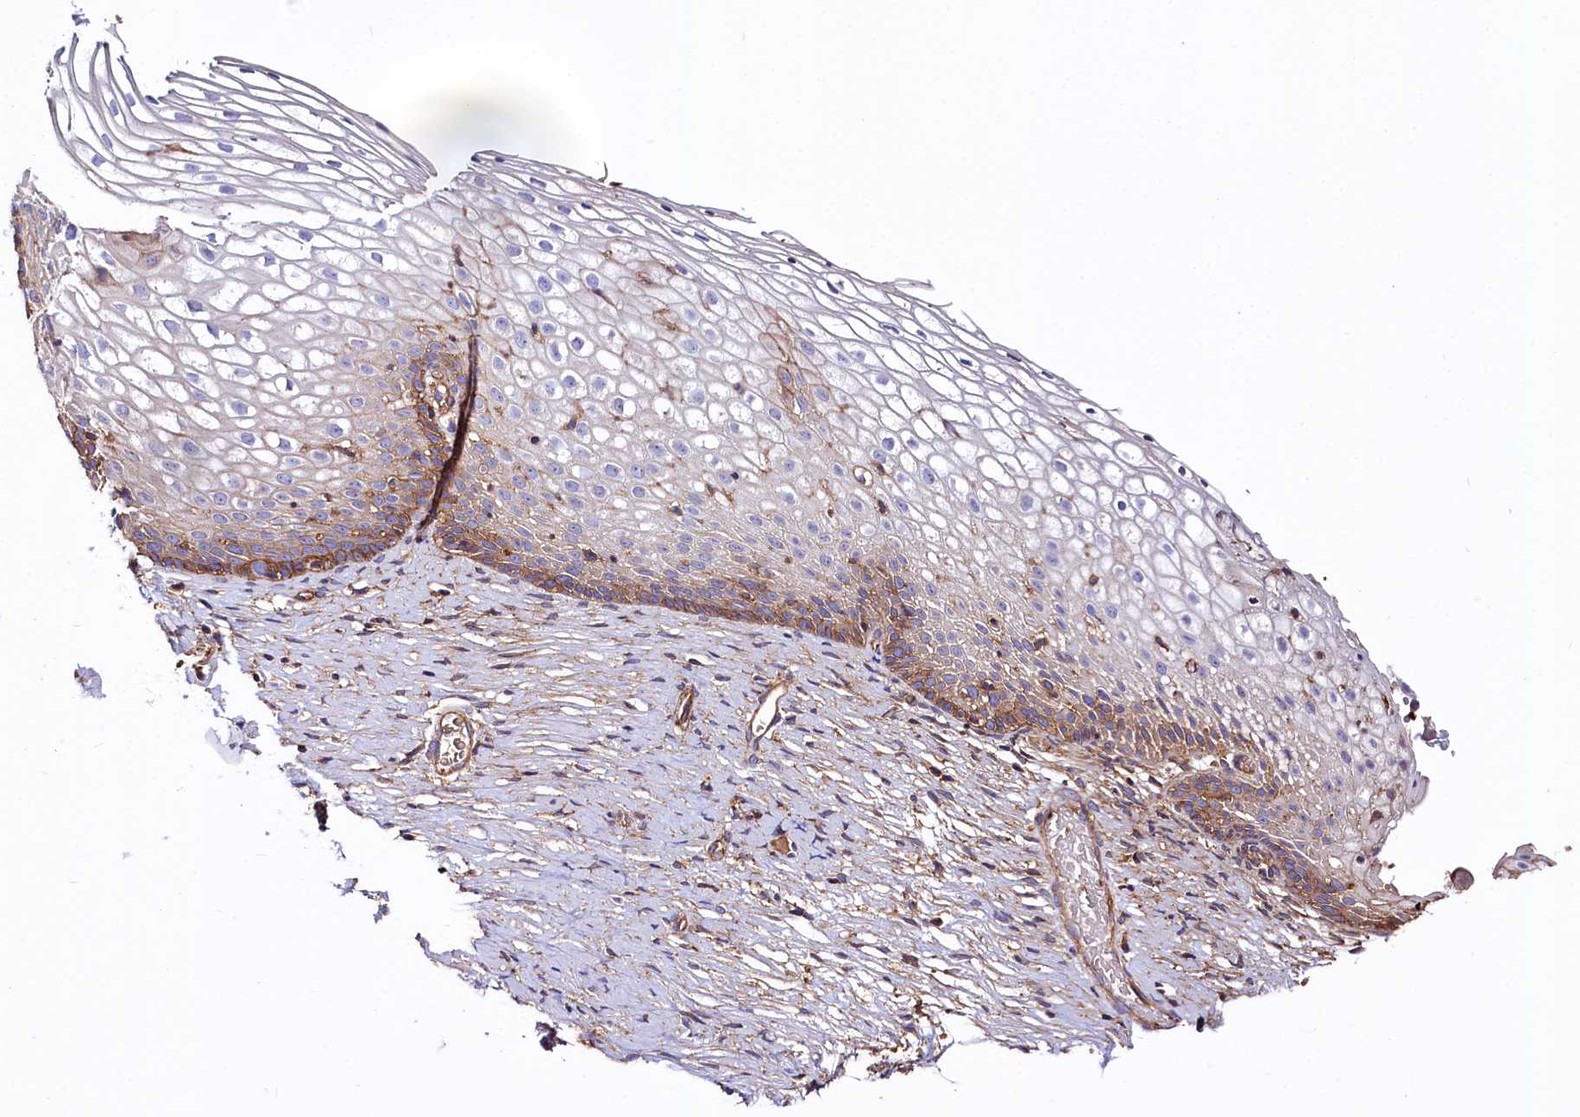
{"staining": {"intensity": "moderate", "quantity": "25%-75%", "location": "cytoplasmic/membranous"}, "tissue": "cervix", "cell_type": "Glandular cells", "image_type": "normal", "snomed": [{"axis": "morphology", "description": "Normal tissue, NOS"}, {"axis": "topography", "description": "Cervix"}], "caption": "Approximately 25%-75% of glandular cells in unremarkable cervix display moderate cytoplasmic/membranous protein expression as visualized by brown immunohistochemical staining.", "gene": "ANO6", "patient": {"sex": "female", "age": 33}}